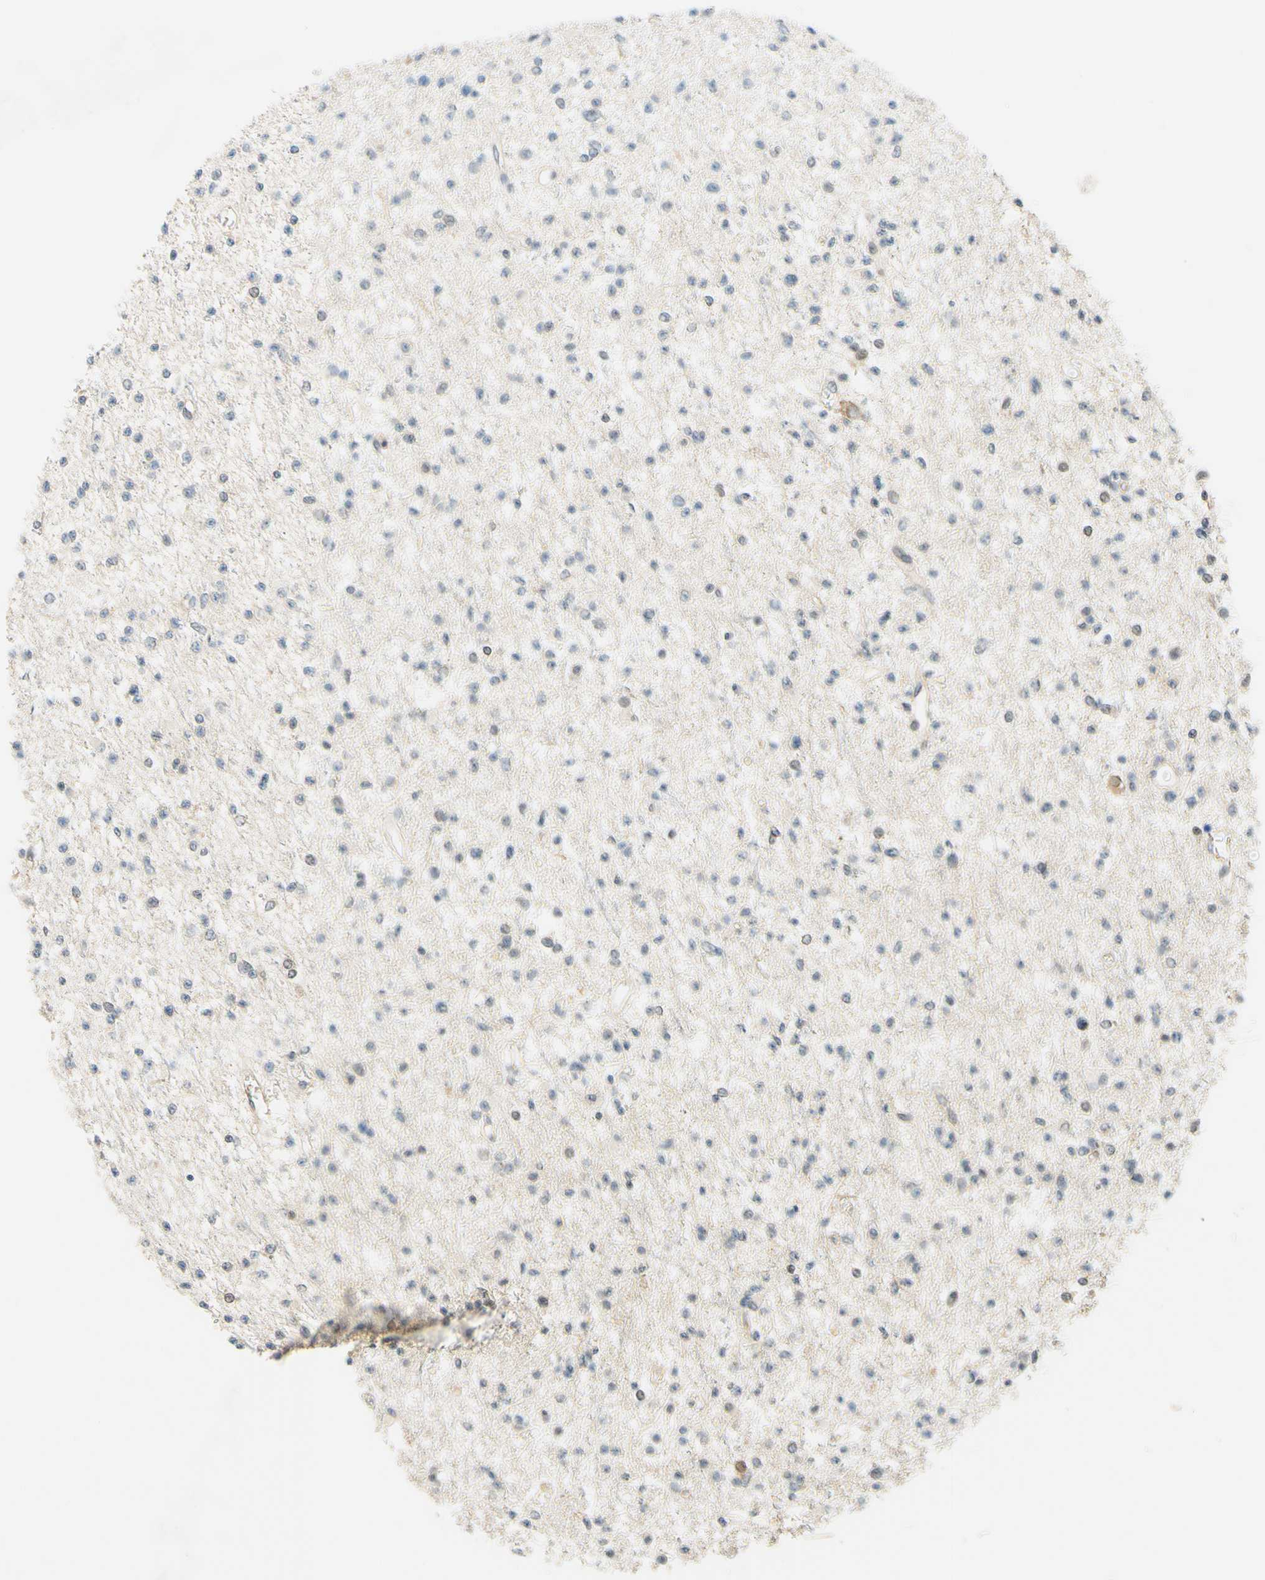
{"staining": {"intensity": "negative", "quantity": "none", "location": "none"}, "tissue": "glioma", "cell_type": "Tumor cells", "image_type": "cancer", "snomed": [{"axis": "morphology", "description": "Glioma, malignant, Low grade"}, {"axis": "topography", "description": "Brain"}], "caption": "Image shows no significant protein expression in tumor cells of glioma.", "gene": "C2CD2L", "patient": {"sex": "female", "age": 22}}